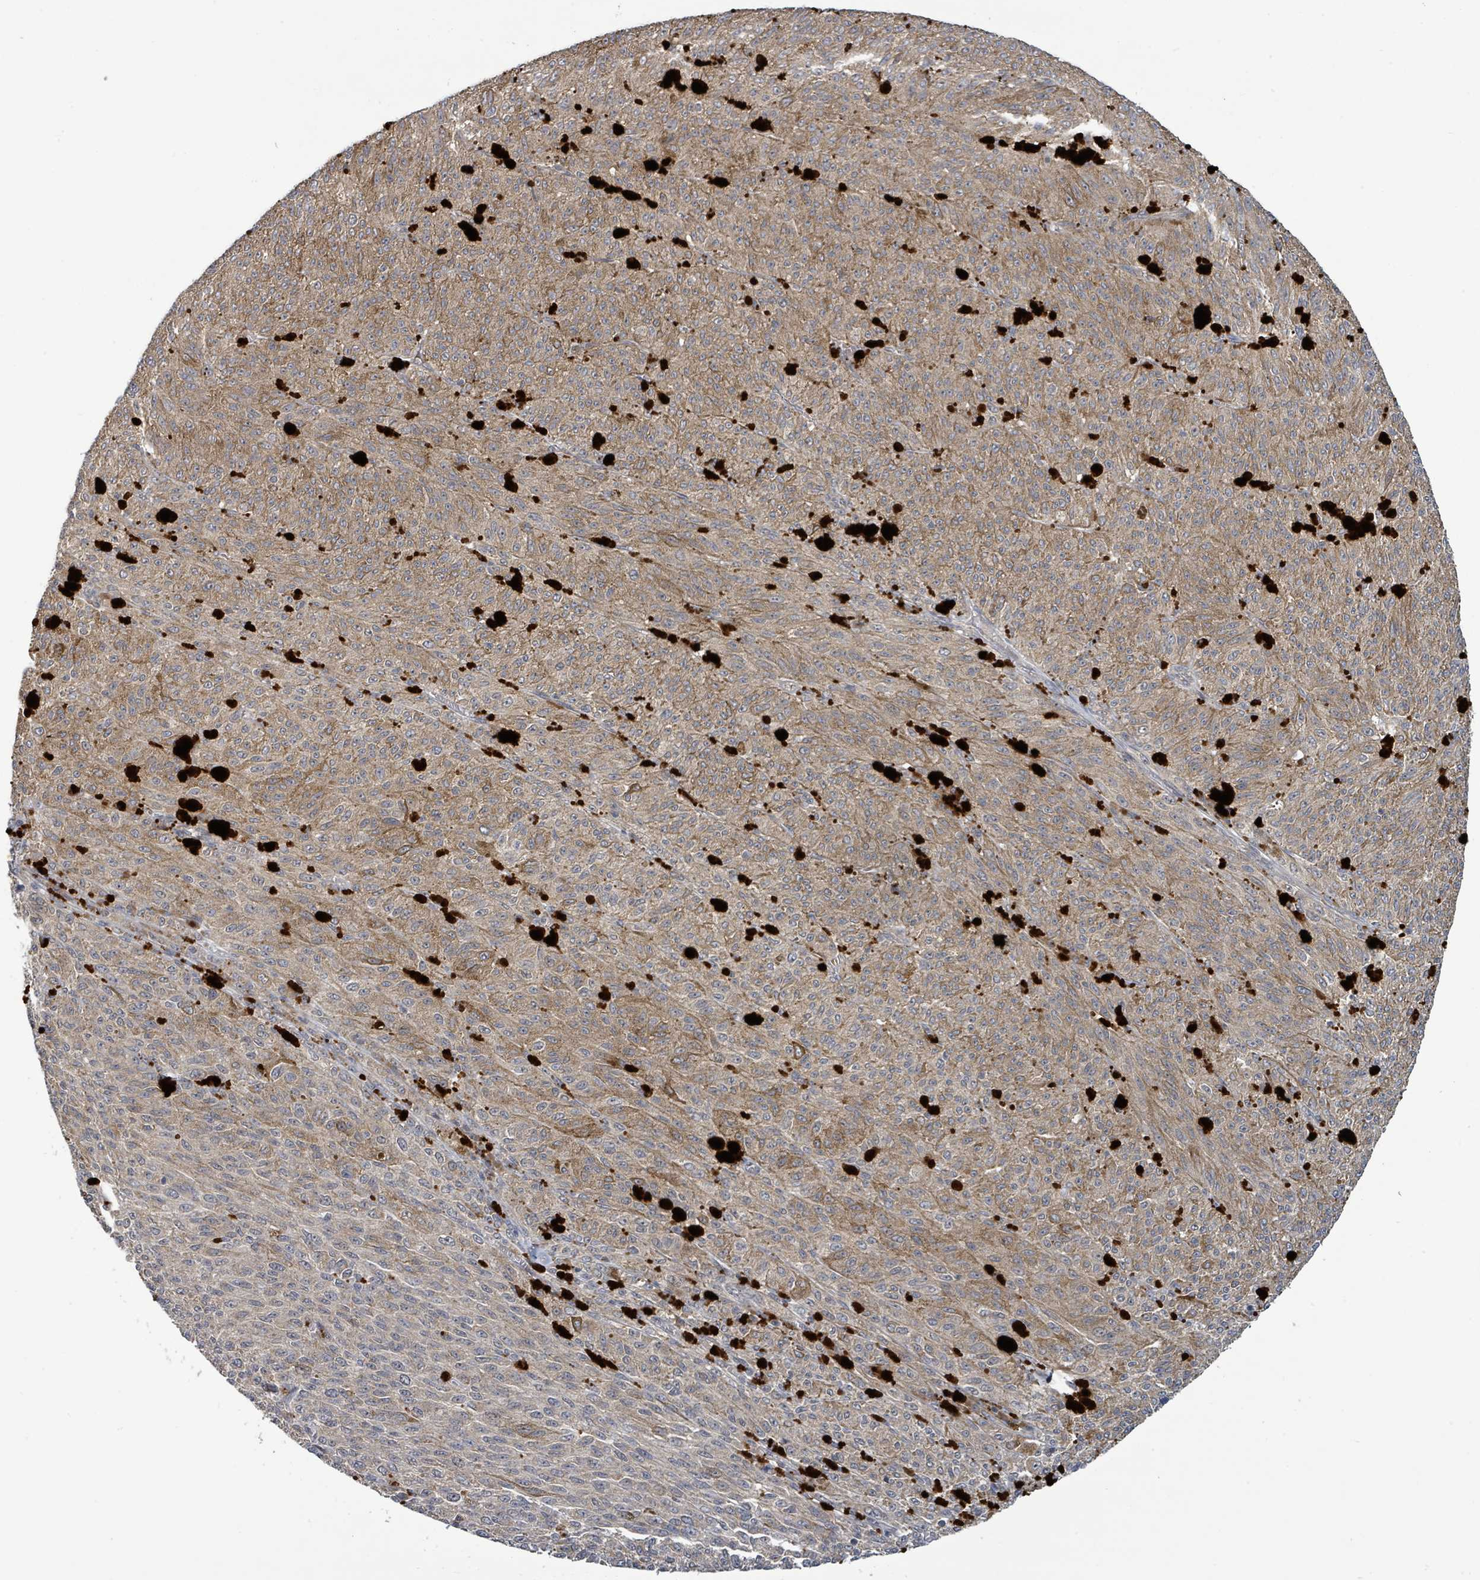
{"staining": {"intensity": "weak", "quantity": ">75%", "location": "cytoplasmic/membranous"}, "tissue": "melanoma", "cell_type": "Tumor cells", "image_type": "cancer", "snomed": [{"axis": "morphology", "description": "Malignant melanoma, NOS"}, {"axis": "topography", "description": "Skin"}], "caption": "IHC histopathology image of neoplastic tissue: human malignant melanoma stained using immunohistochemistry demonstrates low levels of weak protein expression localized specifically in the cytoplasmic/membranous of tumor cells, appearing as a cytoplasmic/membranous brown color.", "gene": "ITGA11", "patient": {"sex": "female", "age": 52}}